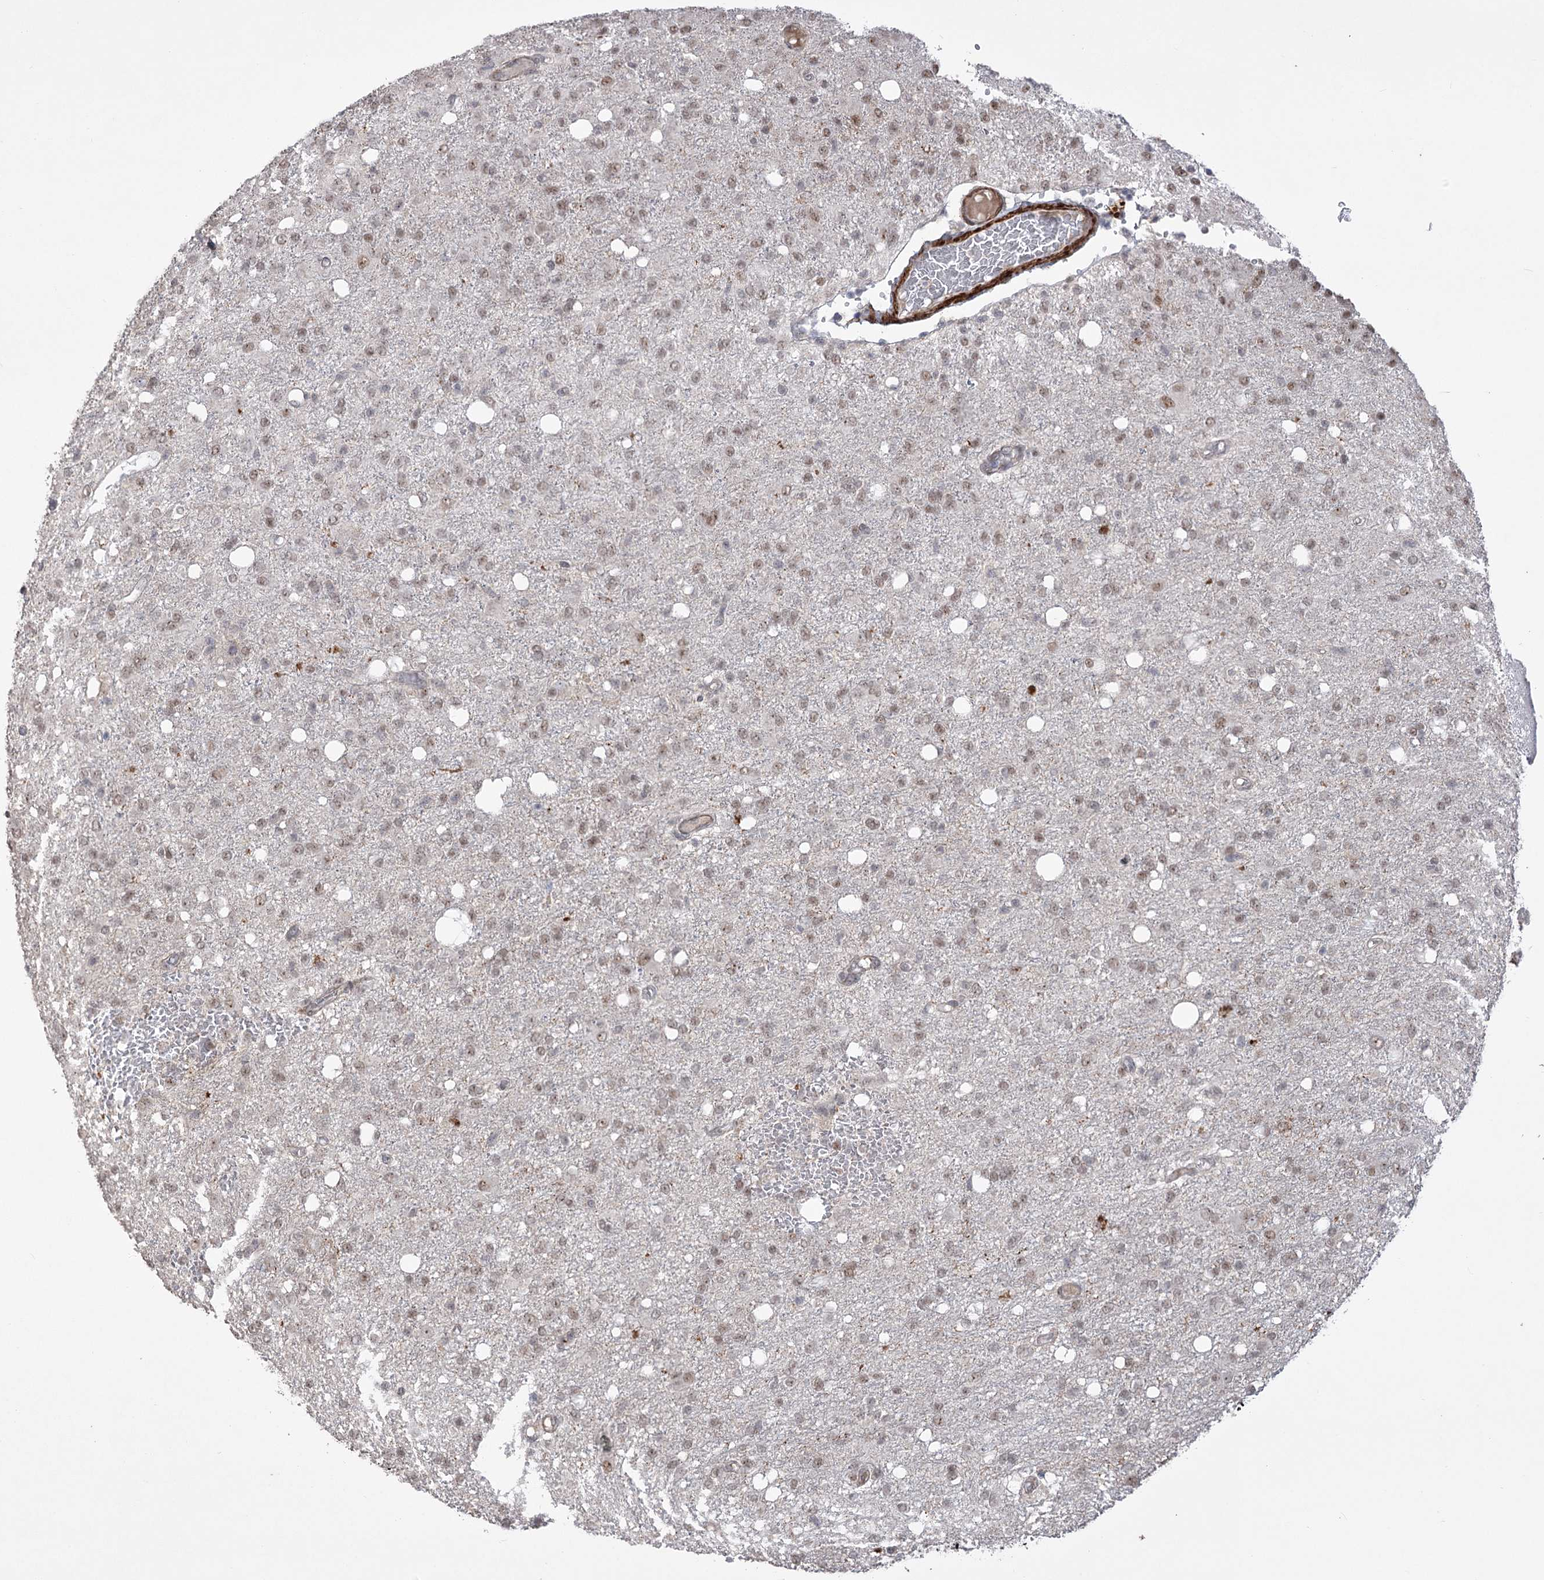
{"staining": {"intensity": "weak", "quantity": "<25%", "location": "nuclear"}, "tissue": "glioma", "cell_type": "Tumor cells", "image_type": "cancer", "snomed": [{"axis": "morphology", "description": "Glioma, malignant, High grade"}, {"axis": "topography", "description": "Brain"}], "caption": "Immunohistochemistry (IHC) of human malignant glioma (high-grade) displays no positivity in tumor cells.", "gene": "ZSCAN23", "patient": {"sex": "female", "age": 59}}